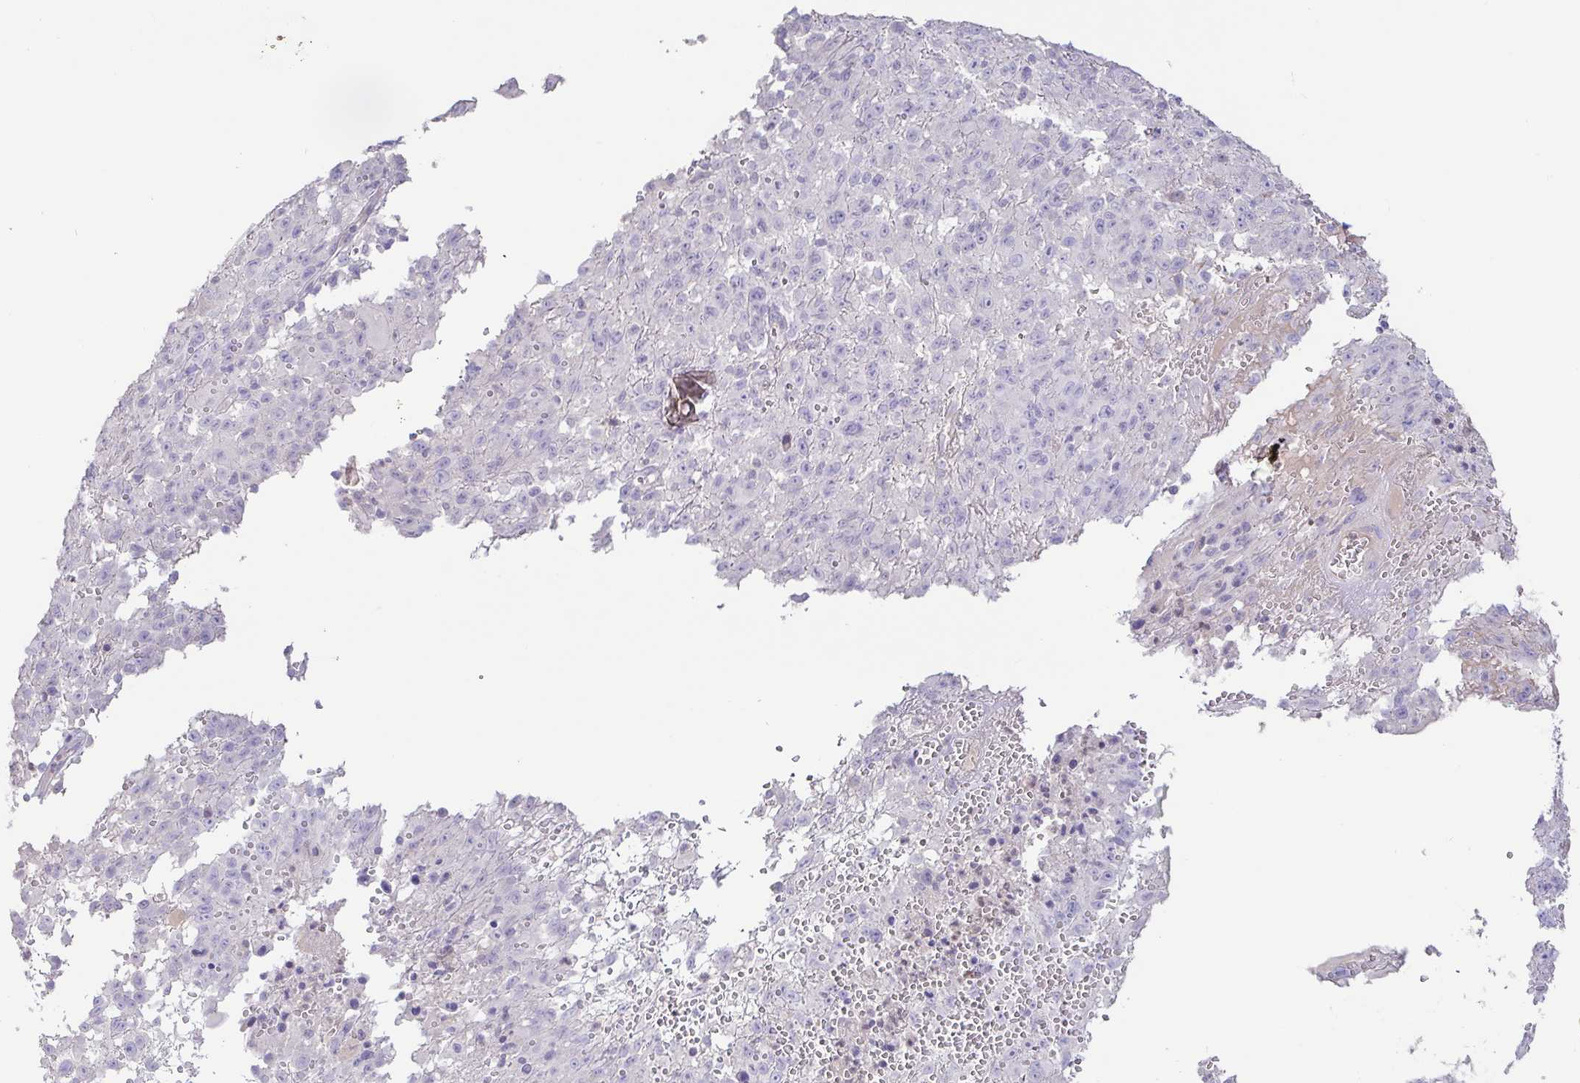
{"staining": {"intensity": "negative", "quantity": "none", "location": "none"}, "tissue": "melanoma", "cell_type": "Tumor cells", "image_type": "cancer", "snomed": [{"axis": "morphology", "description": "Malignant melanoma, NOS"}, {"axis": "topography", "description": "Skin"}], "caption": "DAB immunohistochemical staining of melanoma reveals no significant expression in tumor cells.", "gene": "PYGM", "patient": {"sex": "male", "age": 46}}